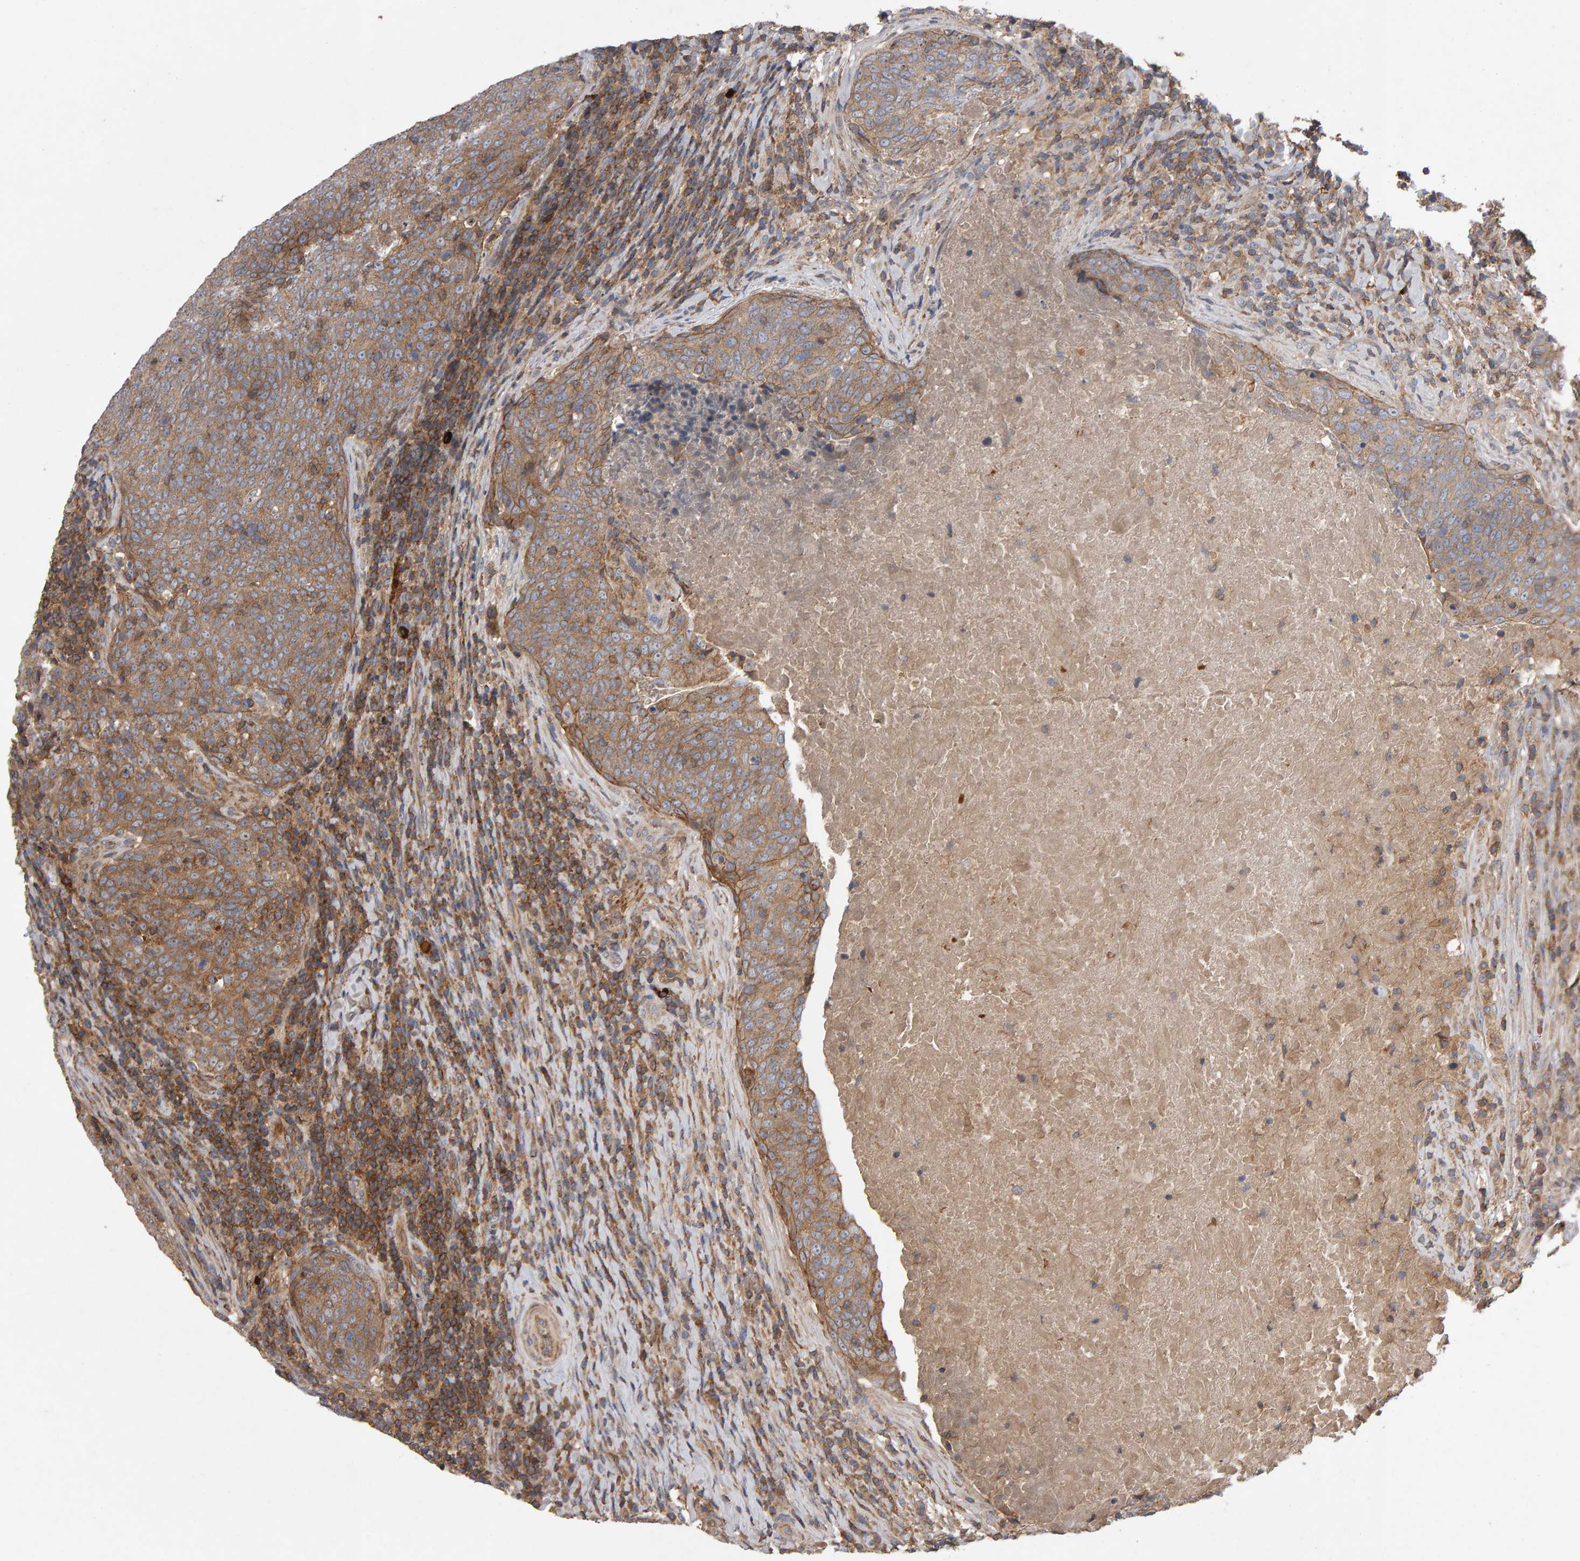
{"staining": {"intensity": "moderate", "quantity": ">75%", "location": "cytoplasmic/membranous"}, "tissue": "head and neck cancer", "cell_type": "Tumor cells", "image_type": "cancer", "snomed": [{"axis": "morphology", "description": "Squamous cell carcinoma, NOS"}, {"axis": "morphology", "description": "Squamous cell carcinoma, metastatic, NOS"}, {"axis": "topography", "description": "Lymph node"}, {"axis": "topography", "description": "Head-Neck"}], "caption": "A brown stain highlights moderate cytoplasmic/membranous staining of a protein in head and neck cancer tumor cells. The protein is shown in brown color, while the nuclei are stained blue.", "gene": "PGS1", "patient": {"sex": "male", "age": 62}}